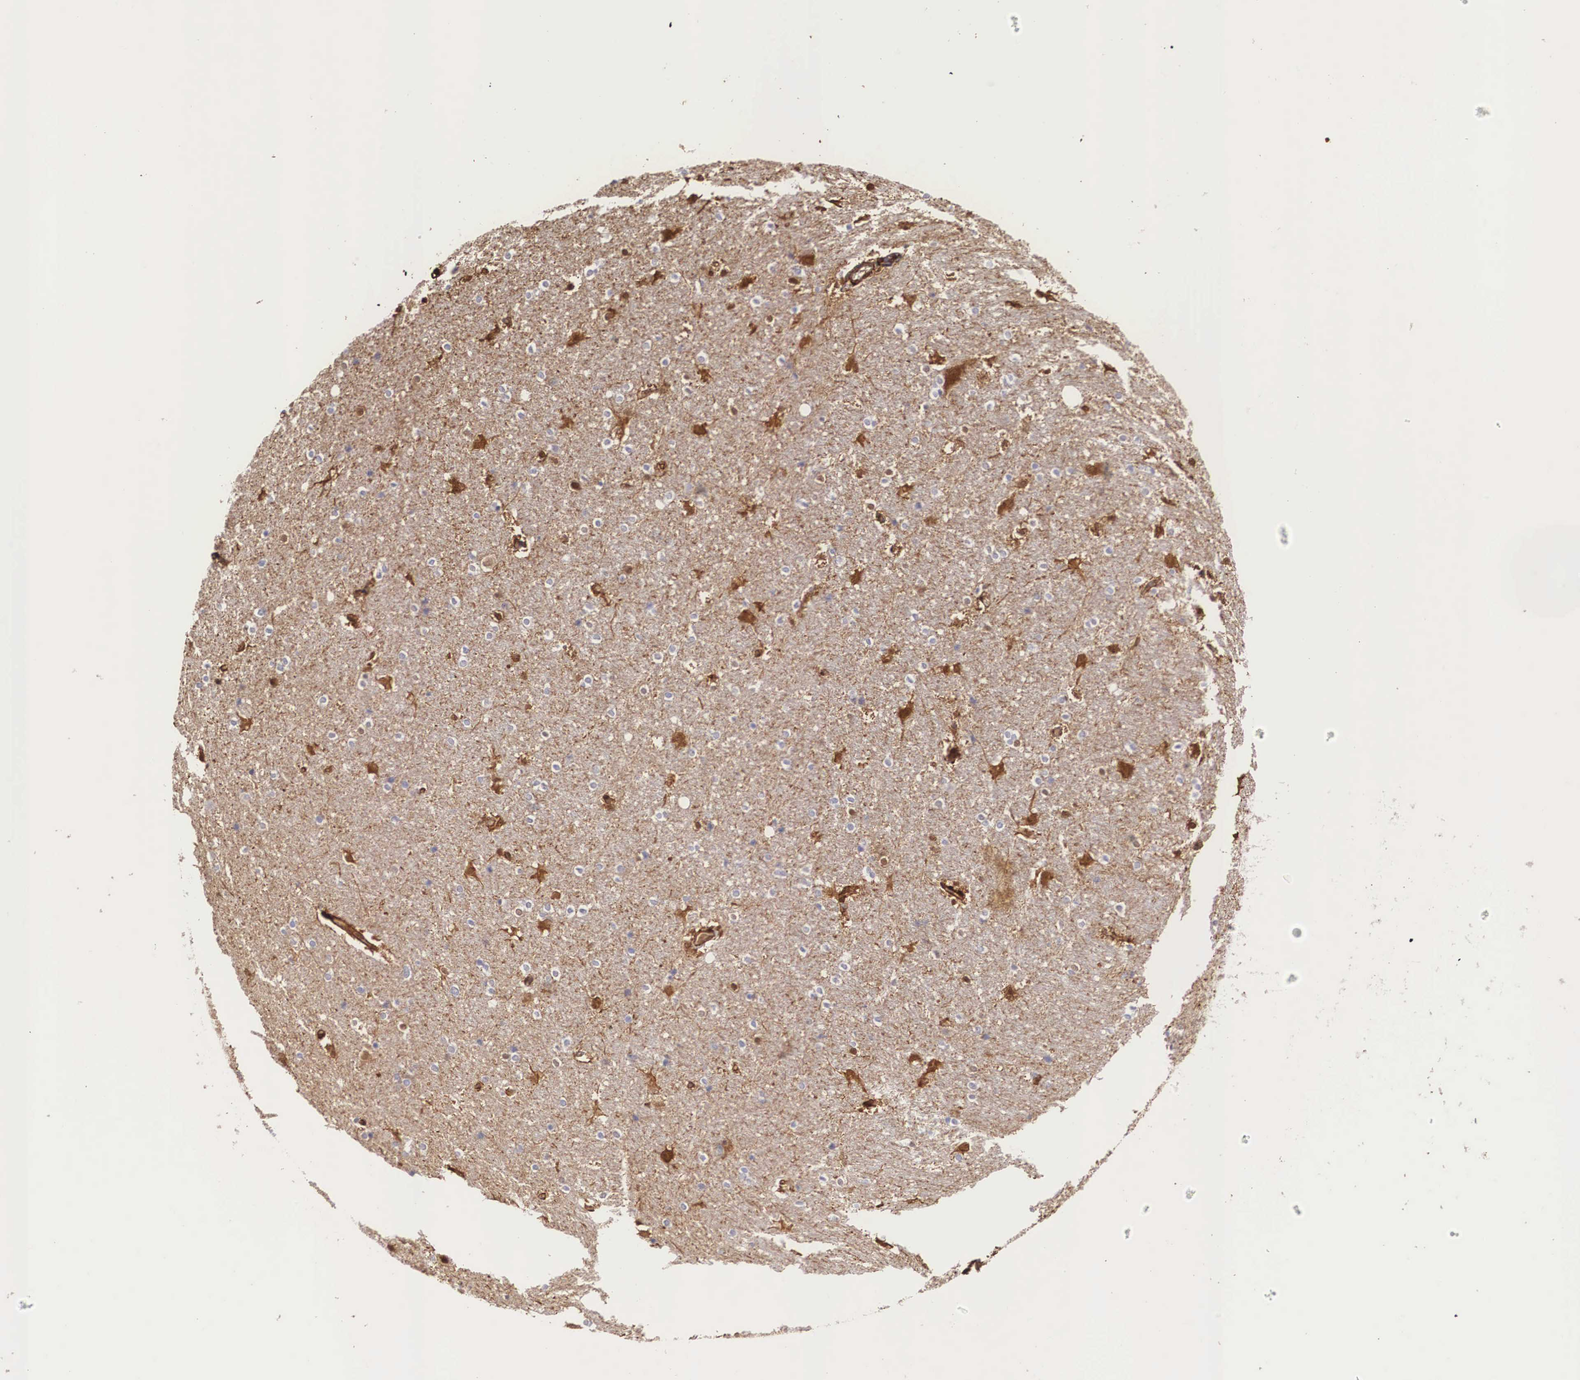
{"staining": {"intensity": "moderate", "quantity": "<25%", "location": "nuclear"}, "tissue": "hippocampus", "cell_type": "Glial cells", "image_type": "normal", "snomed": [{"axis": "morphology", "description": "Normal tissue, NOS"}, {"axis": "topography", "description": "Hippocampus"}], "caption": "Hippocampus stained with DAB (3,3'-diaminobenzidine) immunohistochemistry (IHC) demonstrates low levels of moderate nuclear positivity in about <25% of glial cells. (Stains: DAB in brown, nuclei in blue, Microscopy: brightfield microscopy at high magnification).", "gene": "LGALS1", "patient": {"sex": "female", "age": 19}}